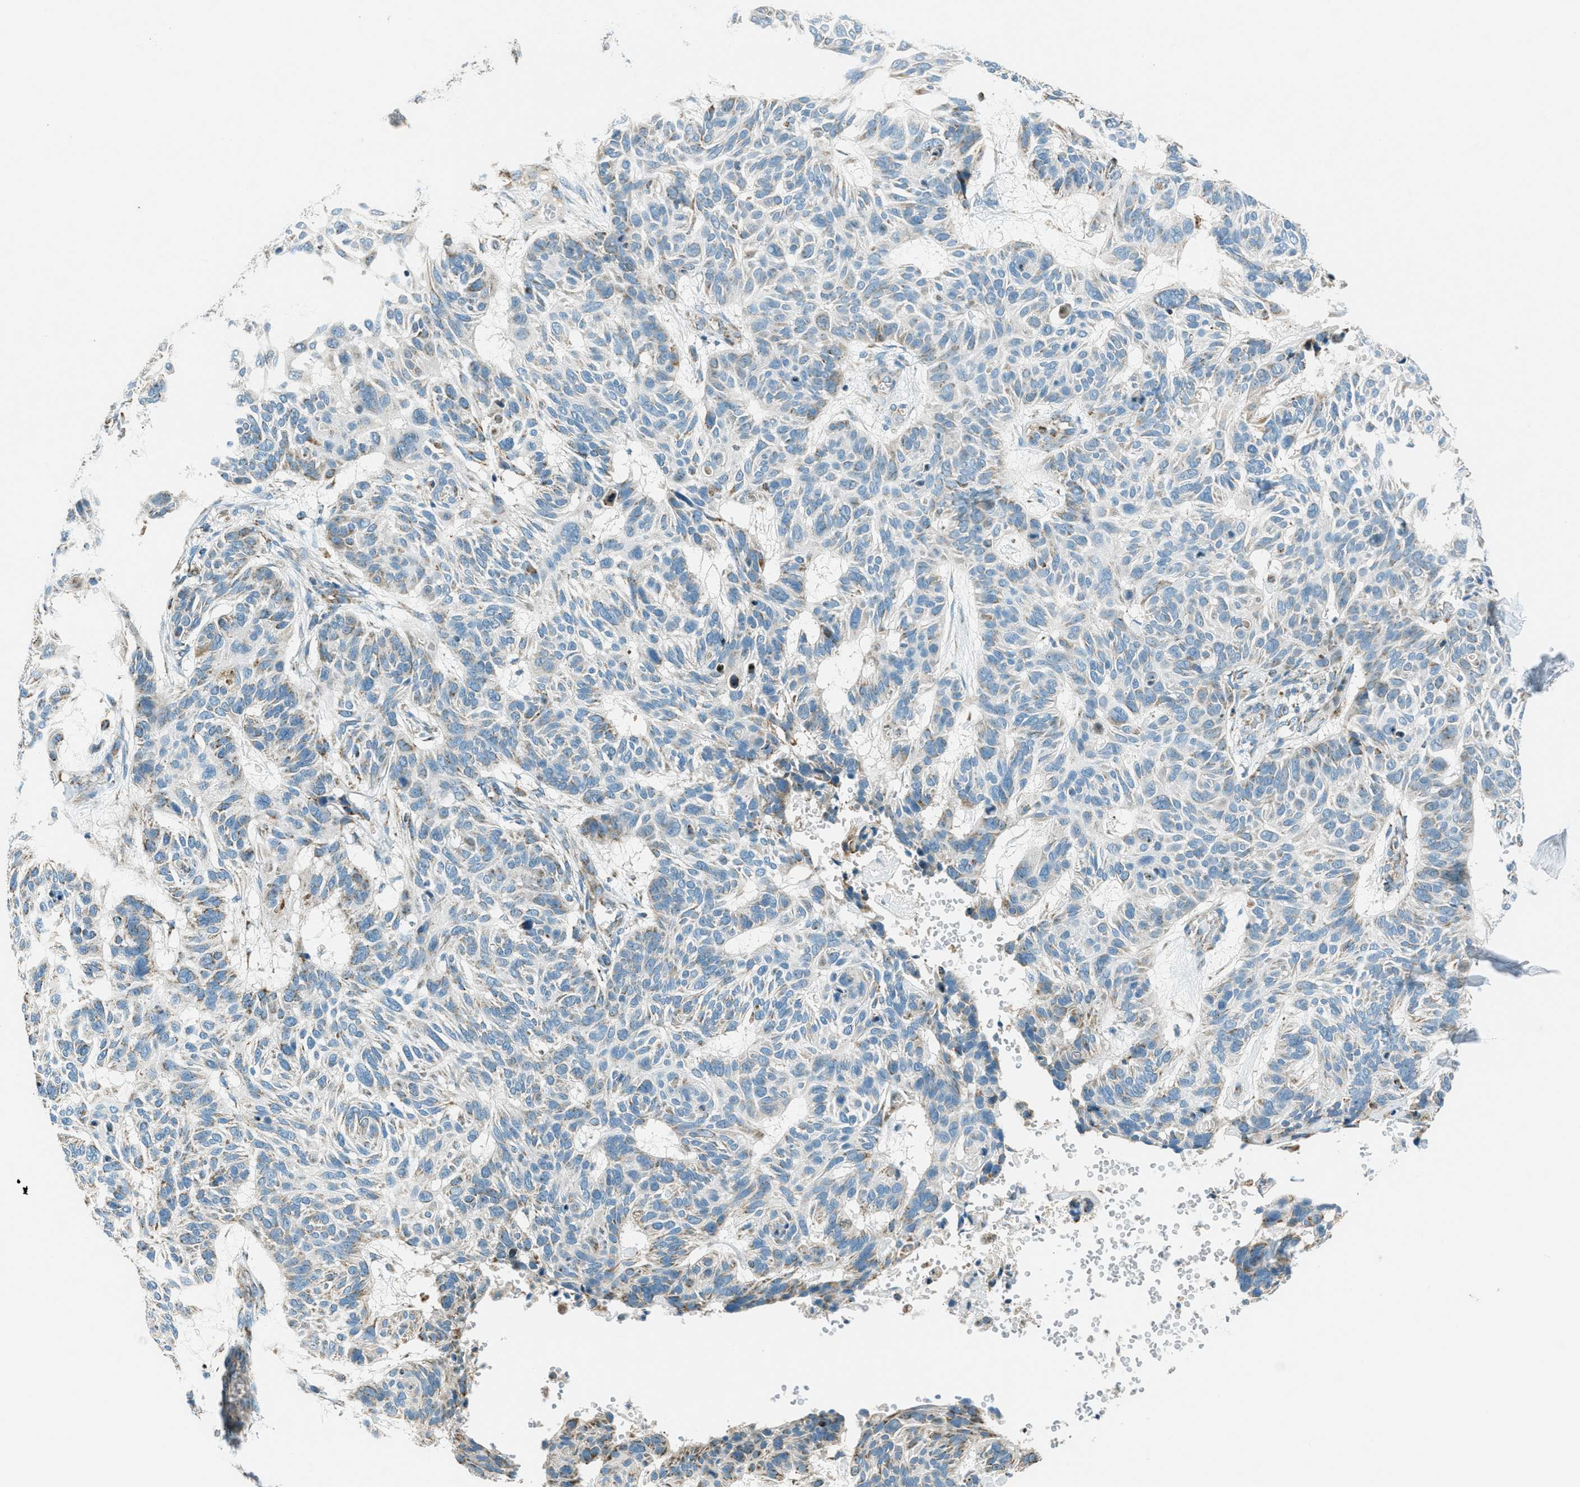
{"staining": {"intensity": "weak", "quantity": "<25%", "location": "cytoplasmic/membranous"}, "tissue": "skin cancer", "cell_type": "Tumor cells", "image_type": "cancer", "snomed": [{"axis": "morphology", "description": "Basal cell carcinoma"}, {"axis": "topography", "description": "Skin"}], "caption": "DAB (3,3'-diaminobenzidine) immunohistochemical staining of human basal cell carcinoma (skin) displays no significant staining in tumor cells.", "gene": "CHST15", "patient": {"sex": "male", "age": 85}}